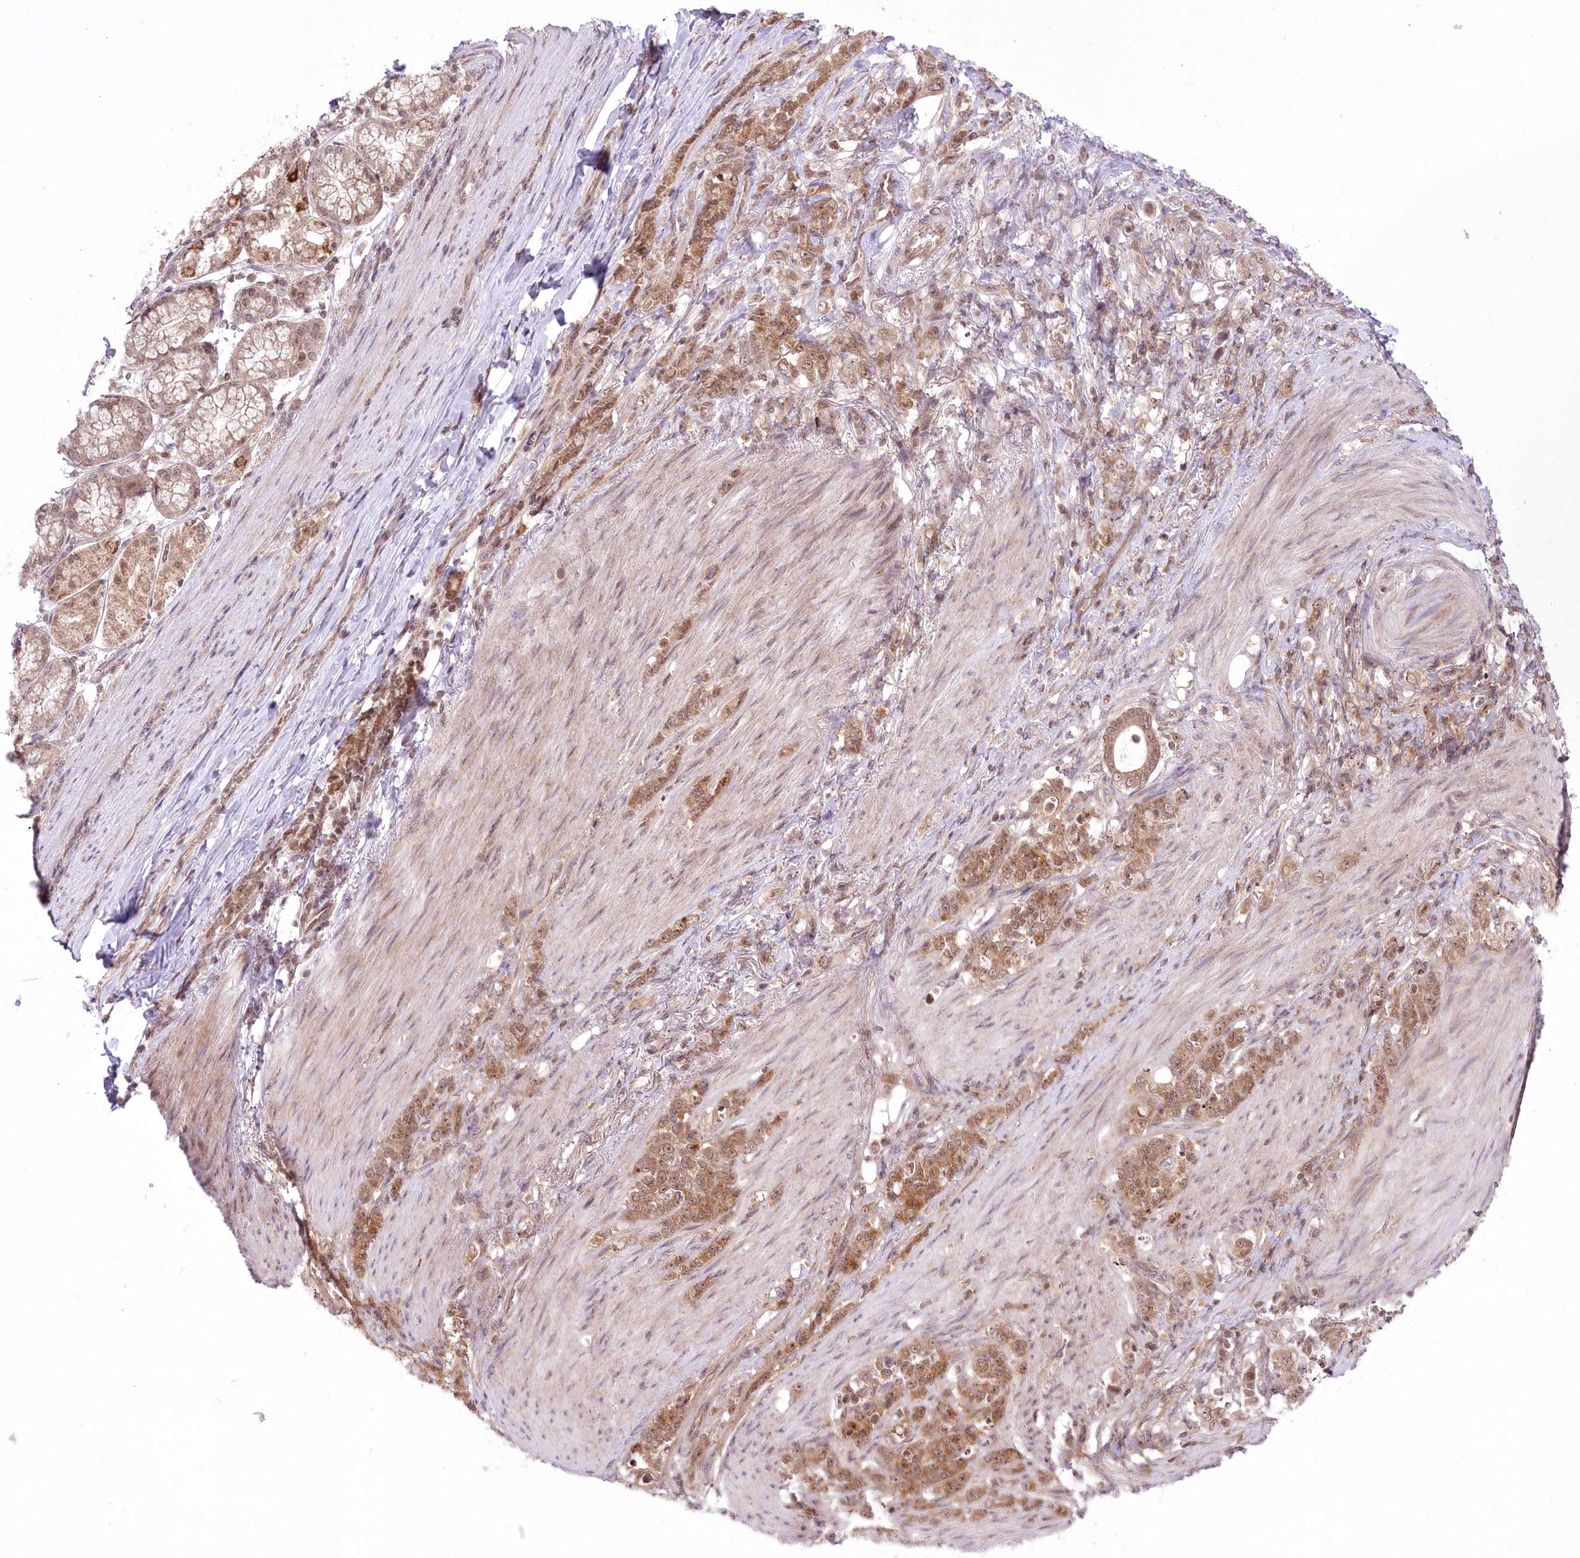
{"staining": {"intensity": "moderate", "quantity": ">75%", "location": "cytoplasmic/membranous,nuclear"}, "tissue": "stomach cancer", "cell_type": "Tumor cells", "image_type": "cancer", "snomed": [{"axis": "morphology", "description": "Adenocarcinoma, NOS"}, {"axis": "topography", "description": "Stomach"}], "caption": "High-power microscopy captured an immunohistochemistry micrograph of stomach cancer, revealing moderate cytoplasmic/membranous and nuclear staining in about >75% of tumor cells.", "gene": "ZMAT2", "patient": {"sex": "female", "age": 79}}